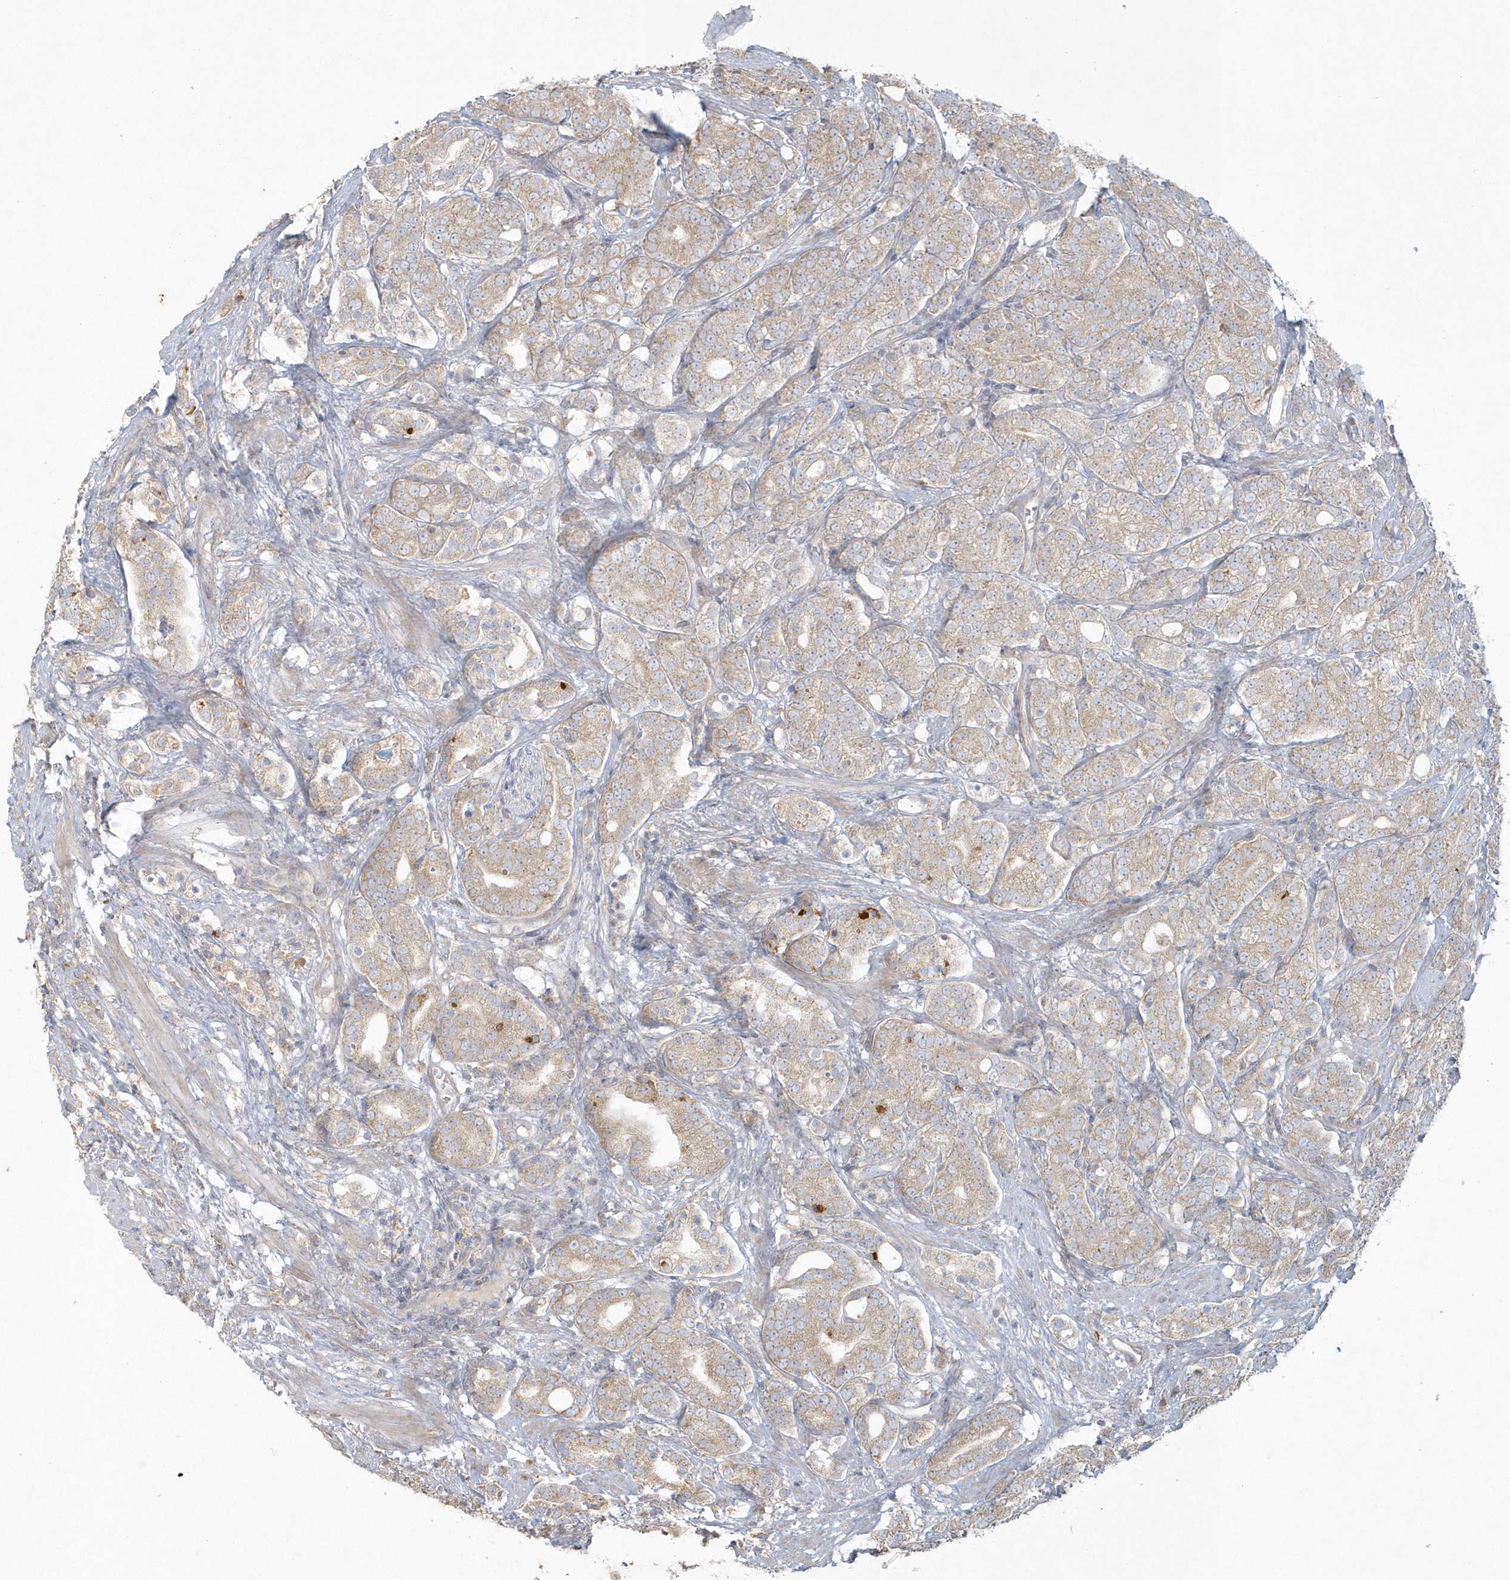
{"staining": {"intensity": "weak", "quantity": ">75%", "location": "cytoplasmic/membranous"}, "tissue": "prostate cancer", "cell_type": "Tumor cells", "image_type": "cancer", "snomed": [{"axis": "morphology", "description": "Adenocarcinoma, High grade"}, {"axis": "topography", "description": "Prostate"}], "caption": "Immunohistochemistry (IHC) image of human prostate cancer (adenocarcinoma (high-grade)) stained for a protein (brown), which reveals low levels of weak cytoplasmic/membranous expression in about >75% of tumor cells.", "gene": "BLTP3A", "patient": {"sex": "male", "age": 57}}